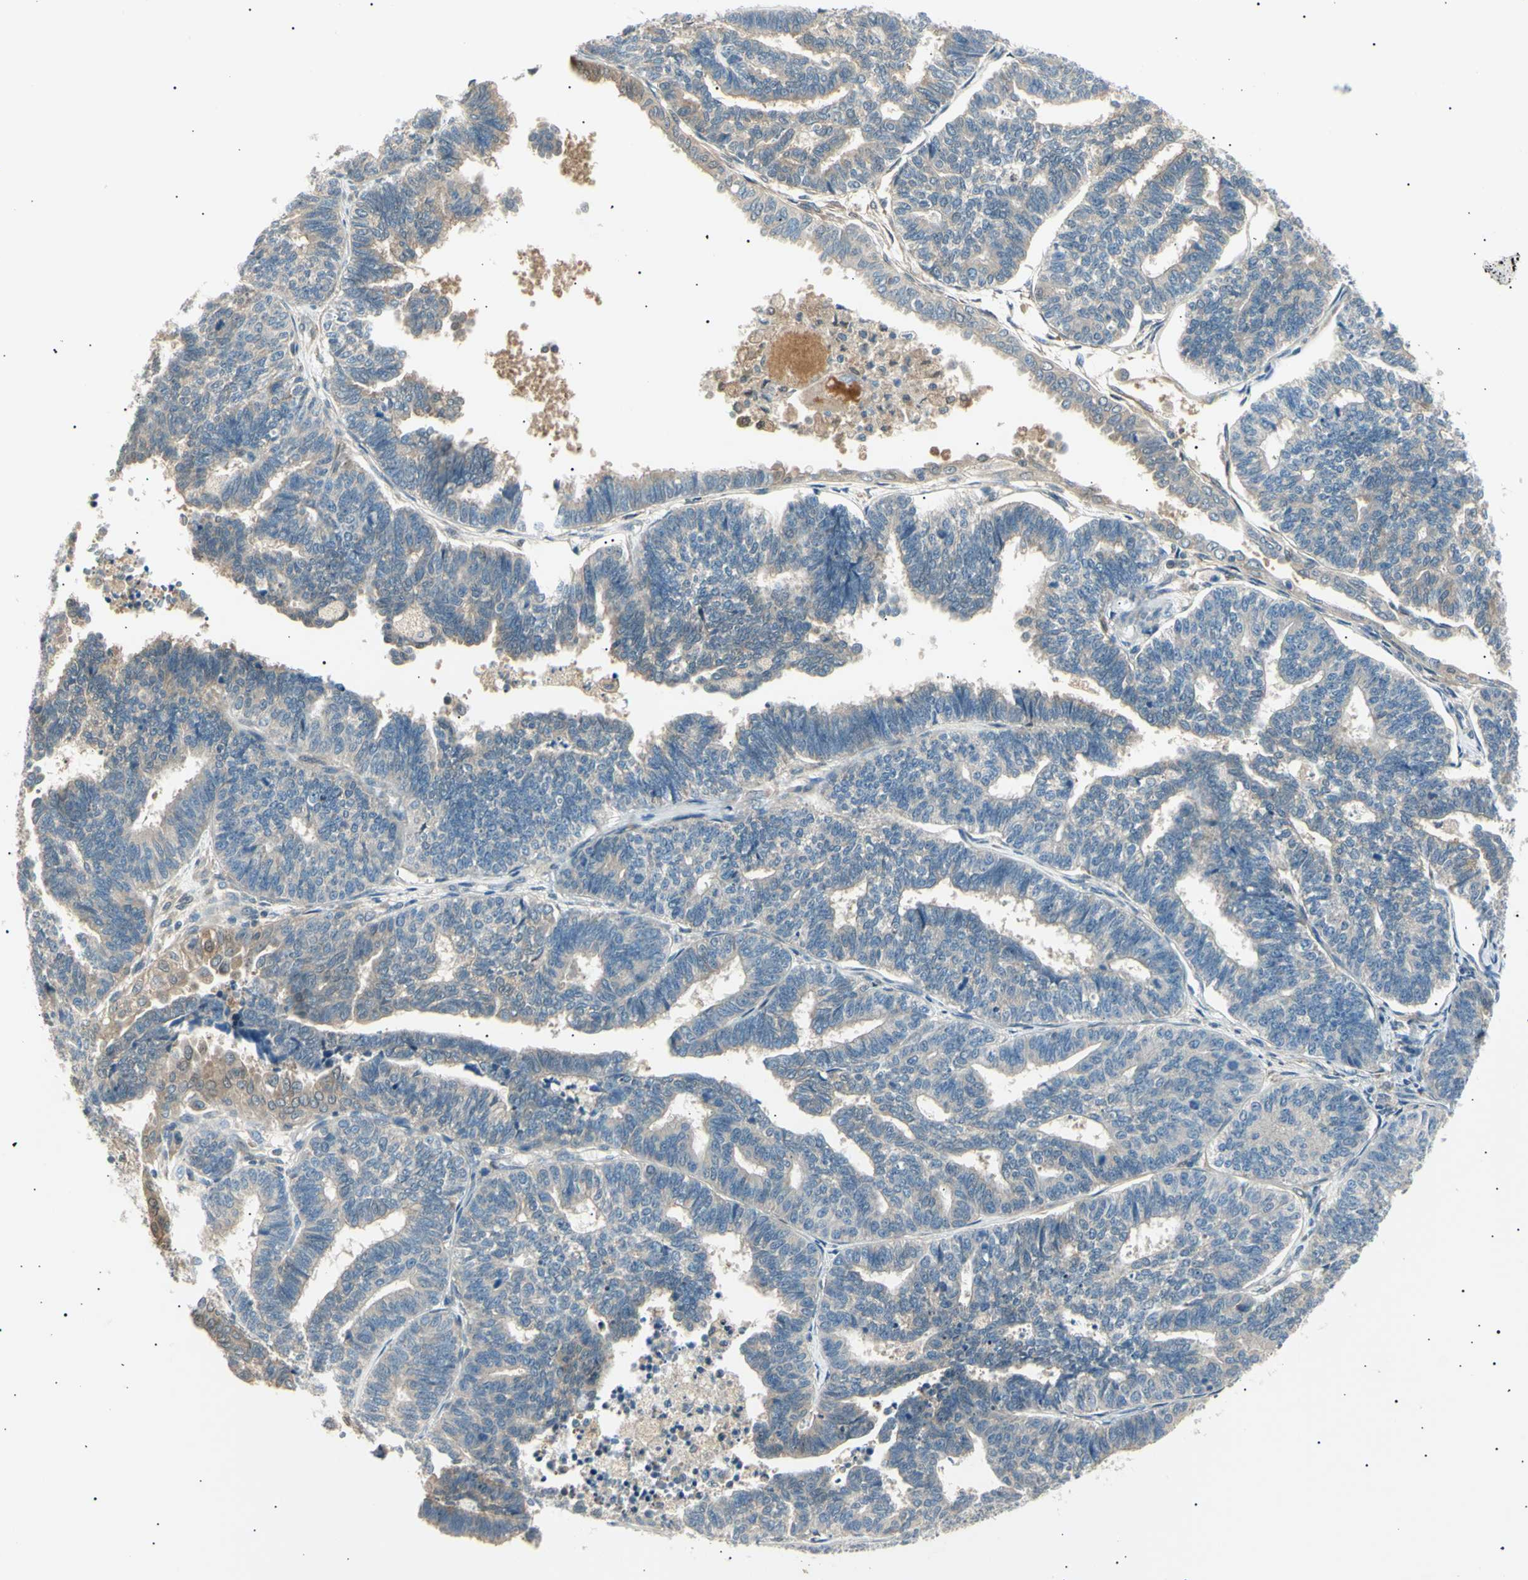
{"staining": {"intensity": "weak", "quantity": "25%-75%", "location": "cytoplasmic/membranous"}, "tissue": "endometrial cancer", "cell_type": "Tumor cells", "image_type": "cancer", "snomed": [{"axis": "morphology", "description": "Adenocarcinoma, NOS"}, {"axis": "topography", "description": "Endometrium"}], "caption": "This micrograph exhibits immunohistochemistry (IHC) staining of human endometrial cancer (adenocarcinoma), with low weak cytoplasmic/membranous expression in about 25%-75% of tumor cells.", "gene": "LHPP", "patient": {"sex": "female", "age": 70}}